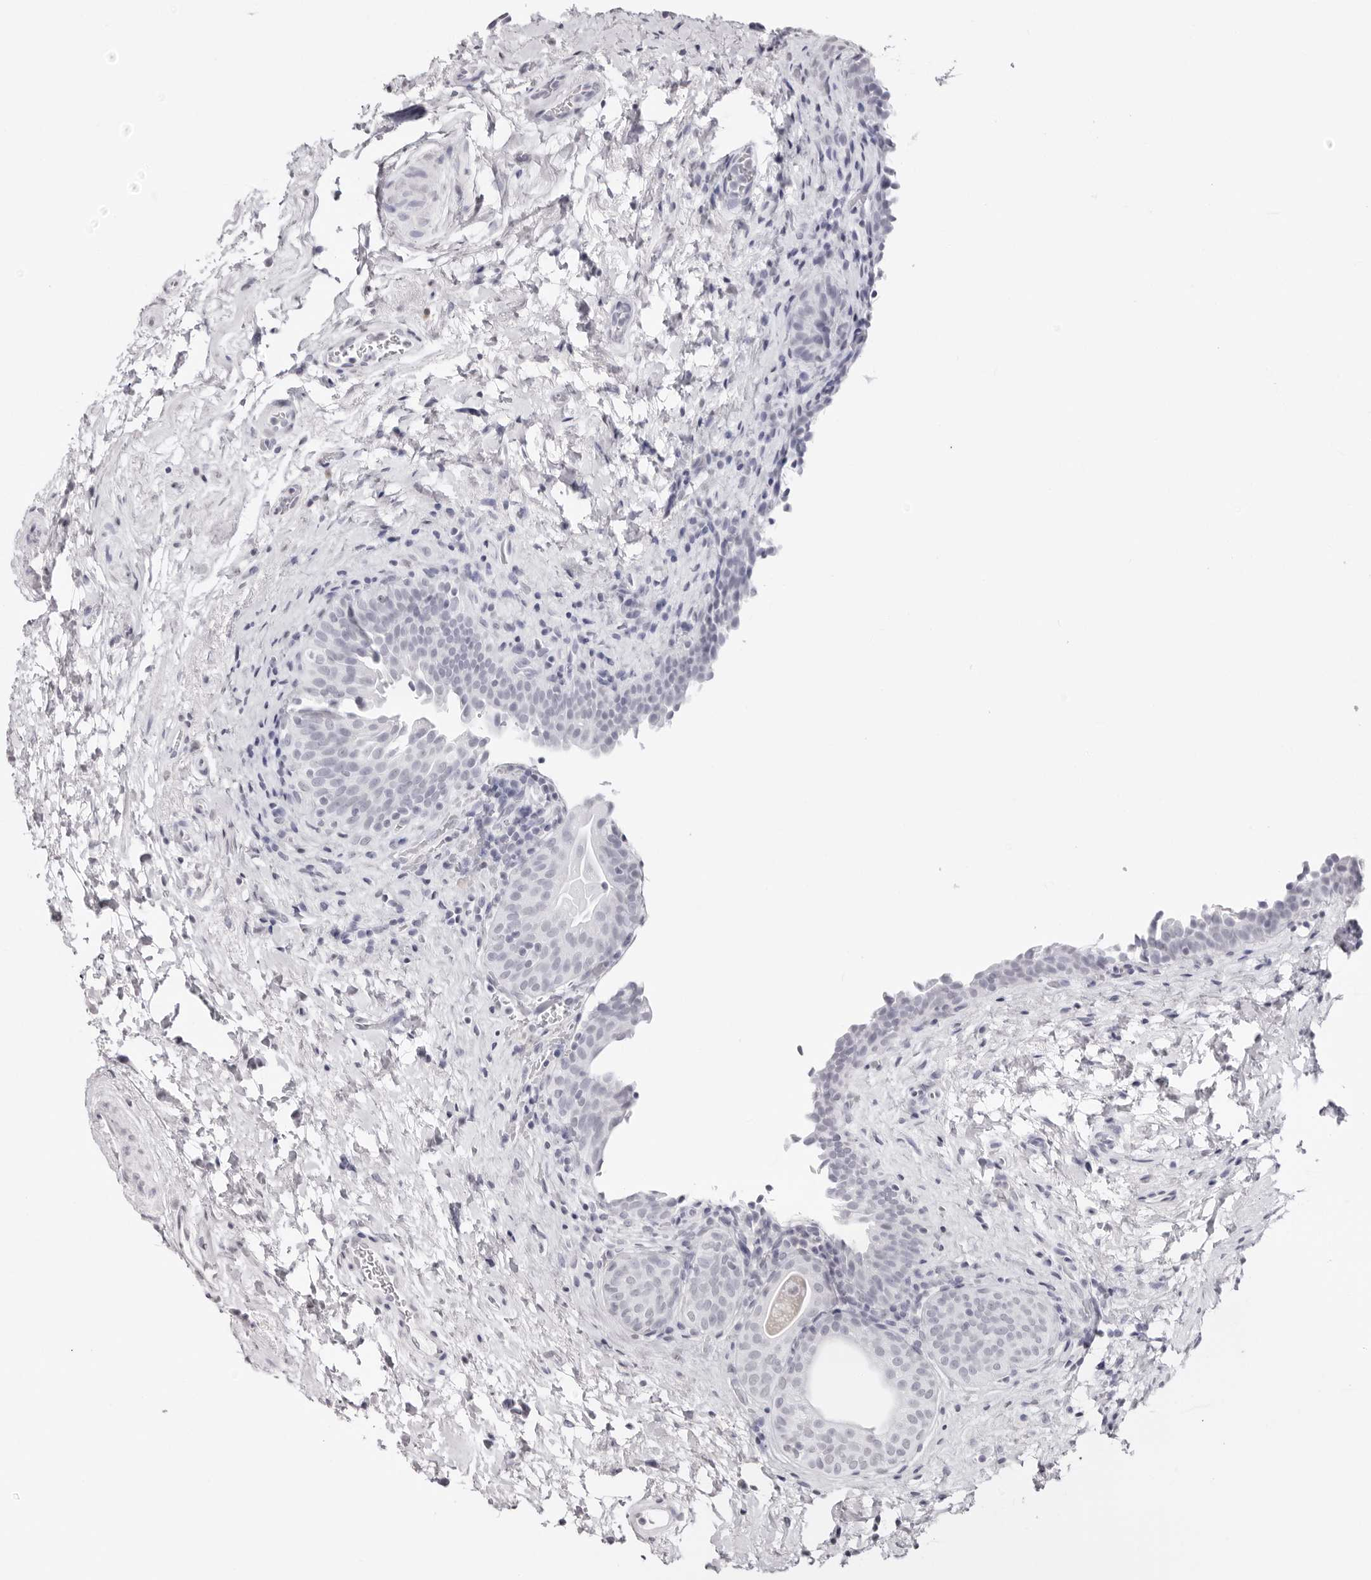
{"staining": {"intensity": "negative", "quantity": "none", "location": "none"}, "tissue": "urinary bladder", "cell_type": "Urothelial cells", "image_type": "normal", "snomed": [{"axis": "morphology", "description": "Normal tissue, NOS"}, {"axis": "topography", "description": "Urinary bladder"}], "caption": "An image of urinary bladder stained for a protein demonstrates no brown staining in urothelial cells.", "gene": "CST5", "patient": {"sex": "male", "age": 83}}